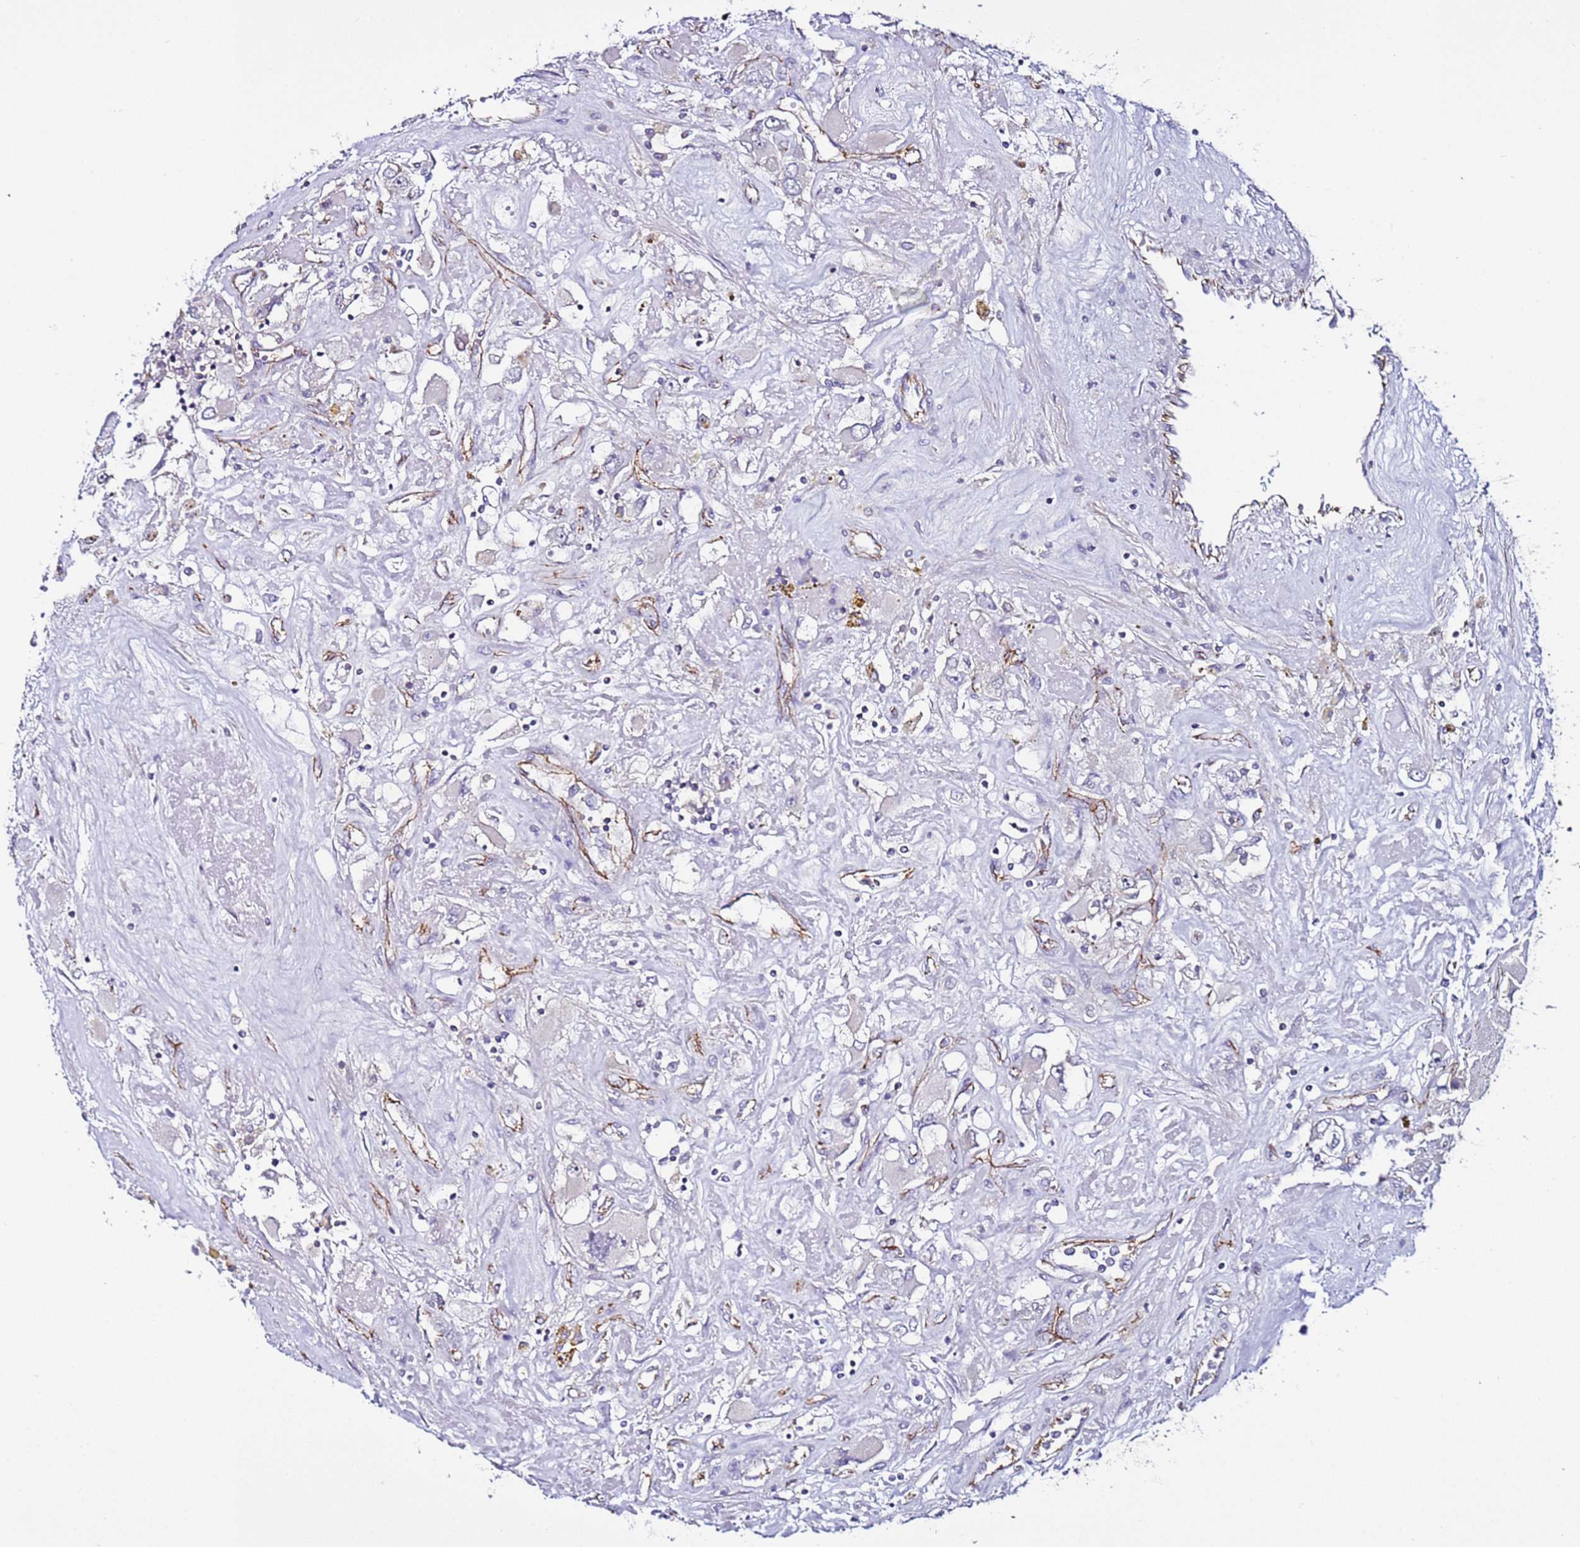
{"staining": {"intensity": "negative", "quantity": "none", "location": "none"}, "tissue": "renal cancer", "cell_type": "Tumor cells", "image_type": "cancer", "snomed": [{"axis": "morphology", "description": "Adenocarcinoma, NOS"}, {"axis": "topography", "description": "Kidney"}], "caption": "A histopathology image of adenocarcinoma (renal) stained for a protein shows no brown staining in tumor cells.", "gene": "TENM3", "patient": {"sex": "female", "age": 52}}